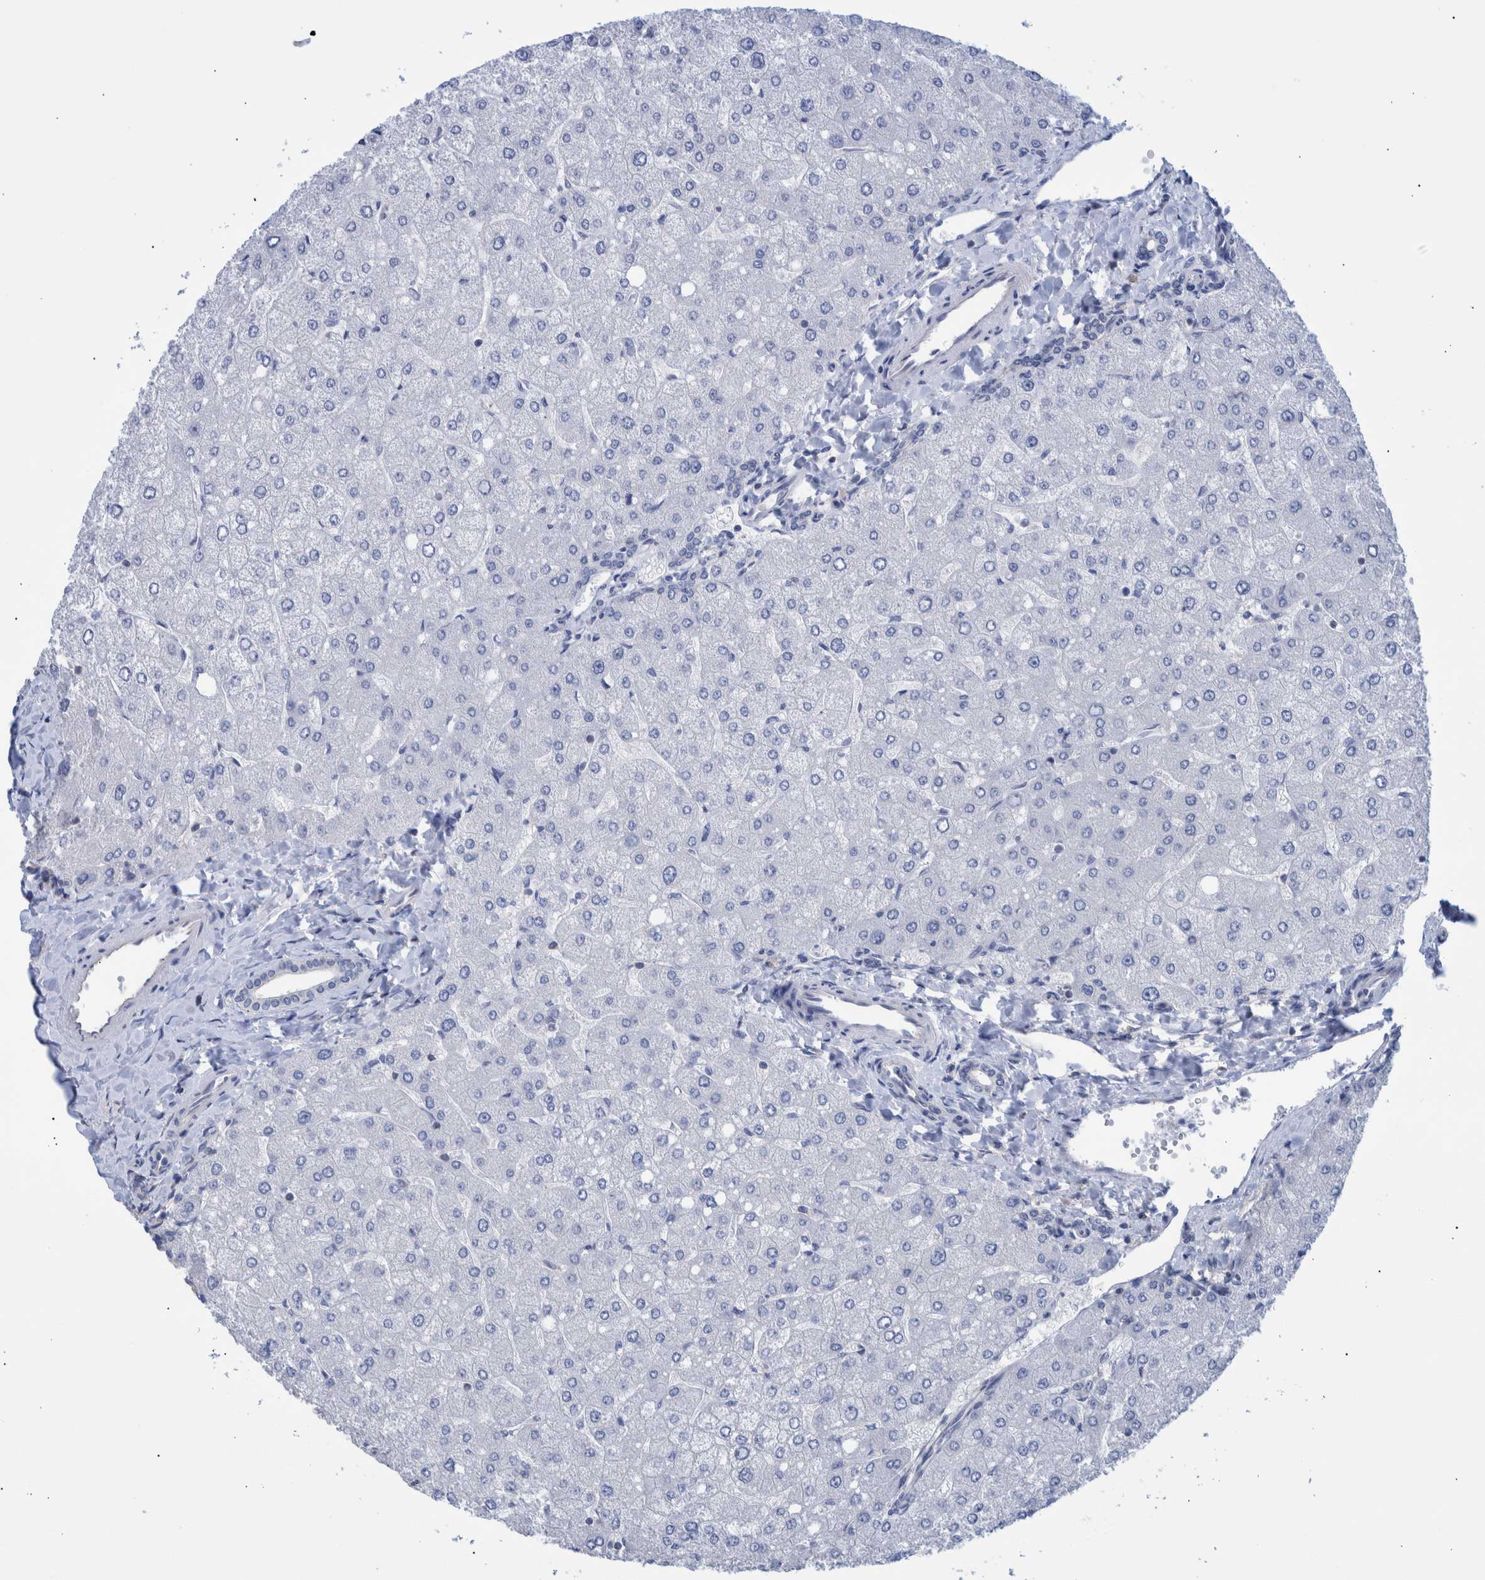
{"staining": {"intensity": "negative", "quantity": "none", "location": "none"}, "tissue": "liver", "cell_type": "Cholangiocytes", "image_type": "normal", "snomed": [{"axis": "morphology", "description": "Normal tissue, NOS"}, {"axis": "topography", "description": "Liver"}], "caption": "Immunohistochemistry (IHC) photomicrograph of normal liver: human liver stained with DAB (3,3'-diaminobenzidine) demonstrates no significant protein expression in cholangiocytes.", "gene": "PPP3CC", "patient": {"sex": "male", "age": 55}}